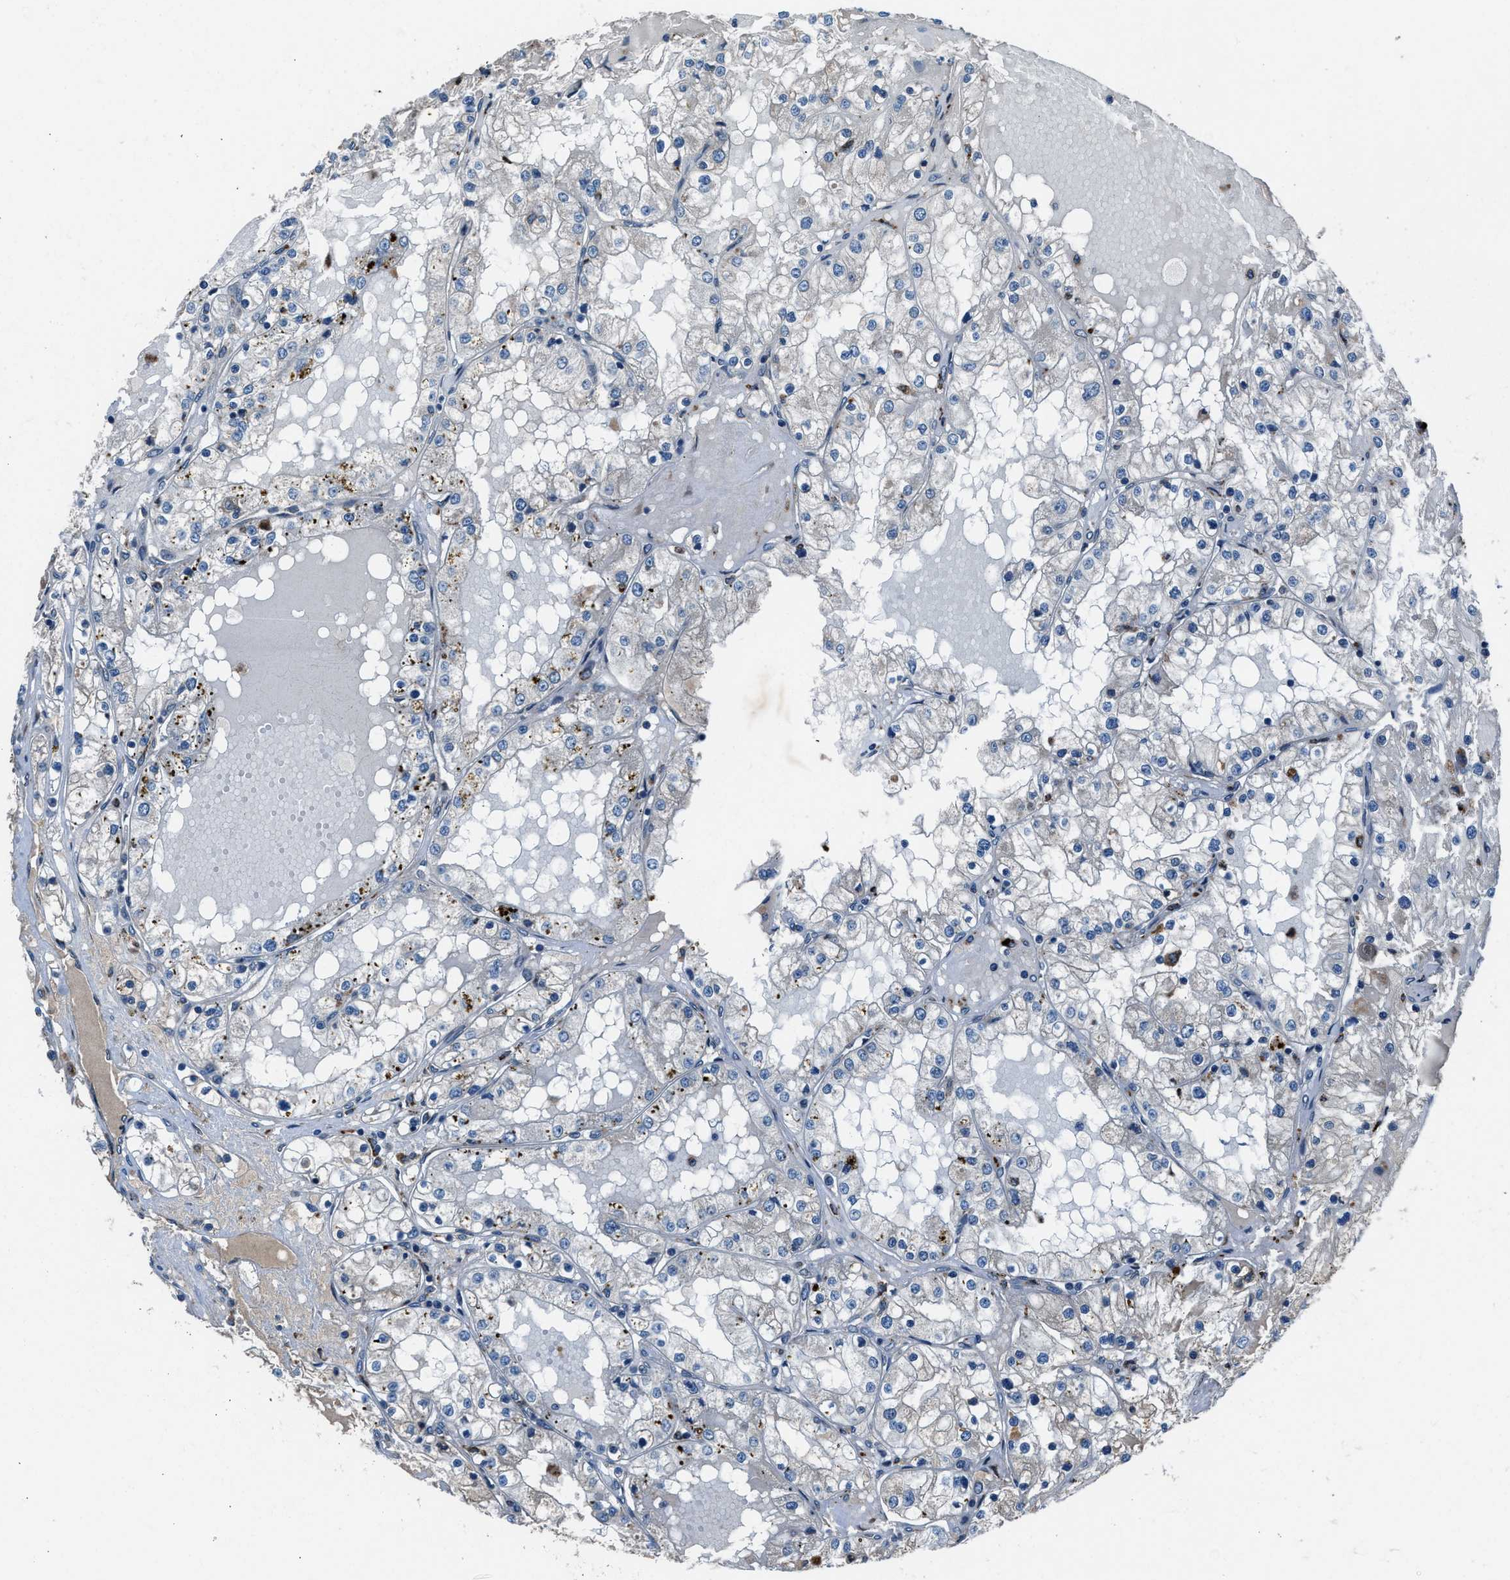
{"staining": {"intensity": "moderate", "quantity": "<25%", "location": "cytoplasmic/membranous"}, "tissue": "renal cancer", "cell_type": "Tumor cells", "image_type": "cancer", "snomed": [{"axis": "morphology", "description": "Adenocarcinoma, NOS"}, {"axis": "topography", "description": "Kidney"}], "caption": "An image of human renal cancer (adenocarcinoma) stained for a protein demonstrates moderate cytoplasmic/membranous brown staining in tumor cells.", "gene": "LMBR1", "patient": {"sex": "male", "age": 68}}